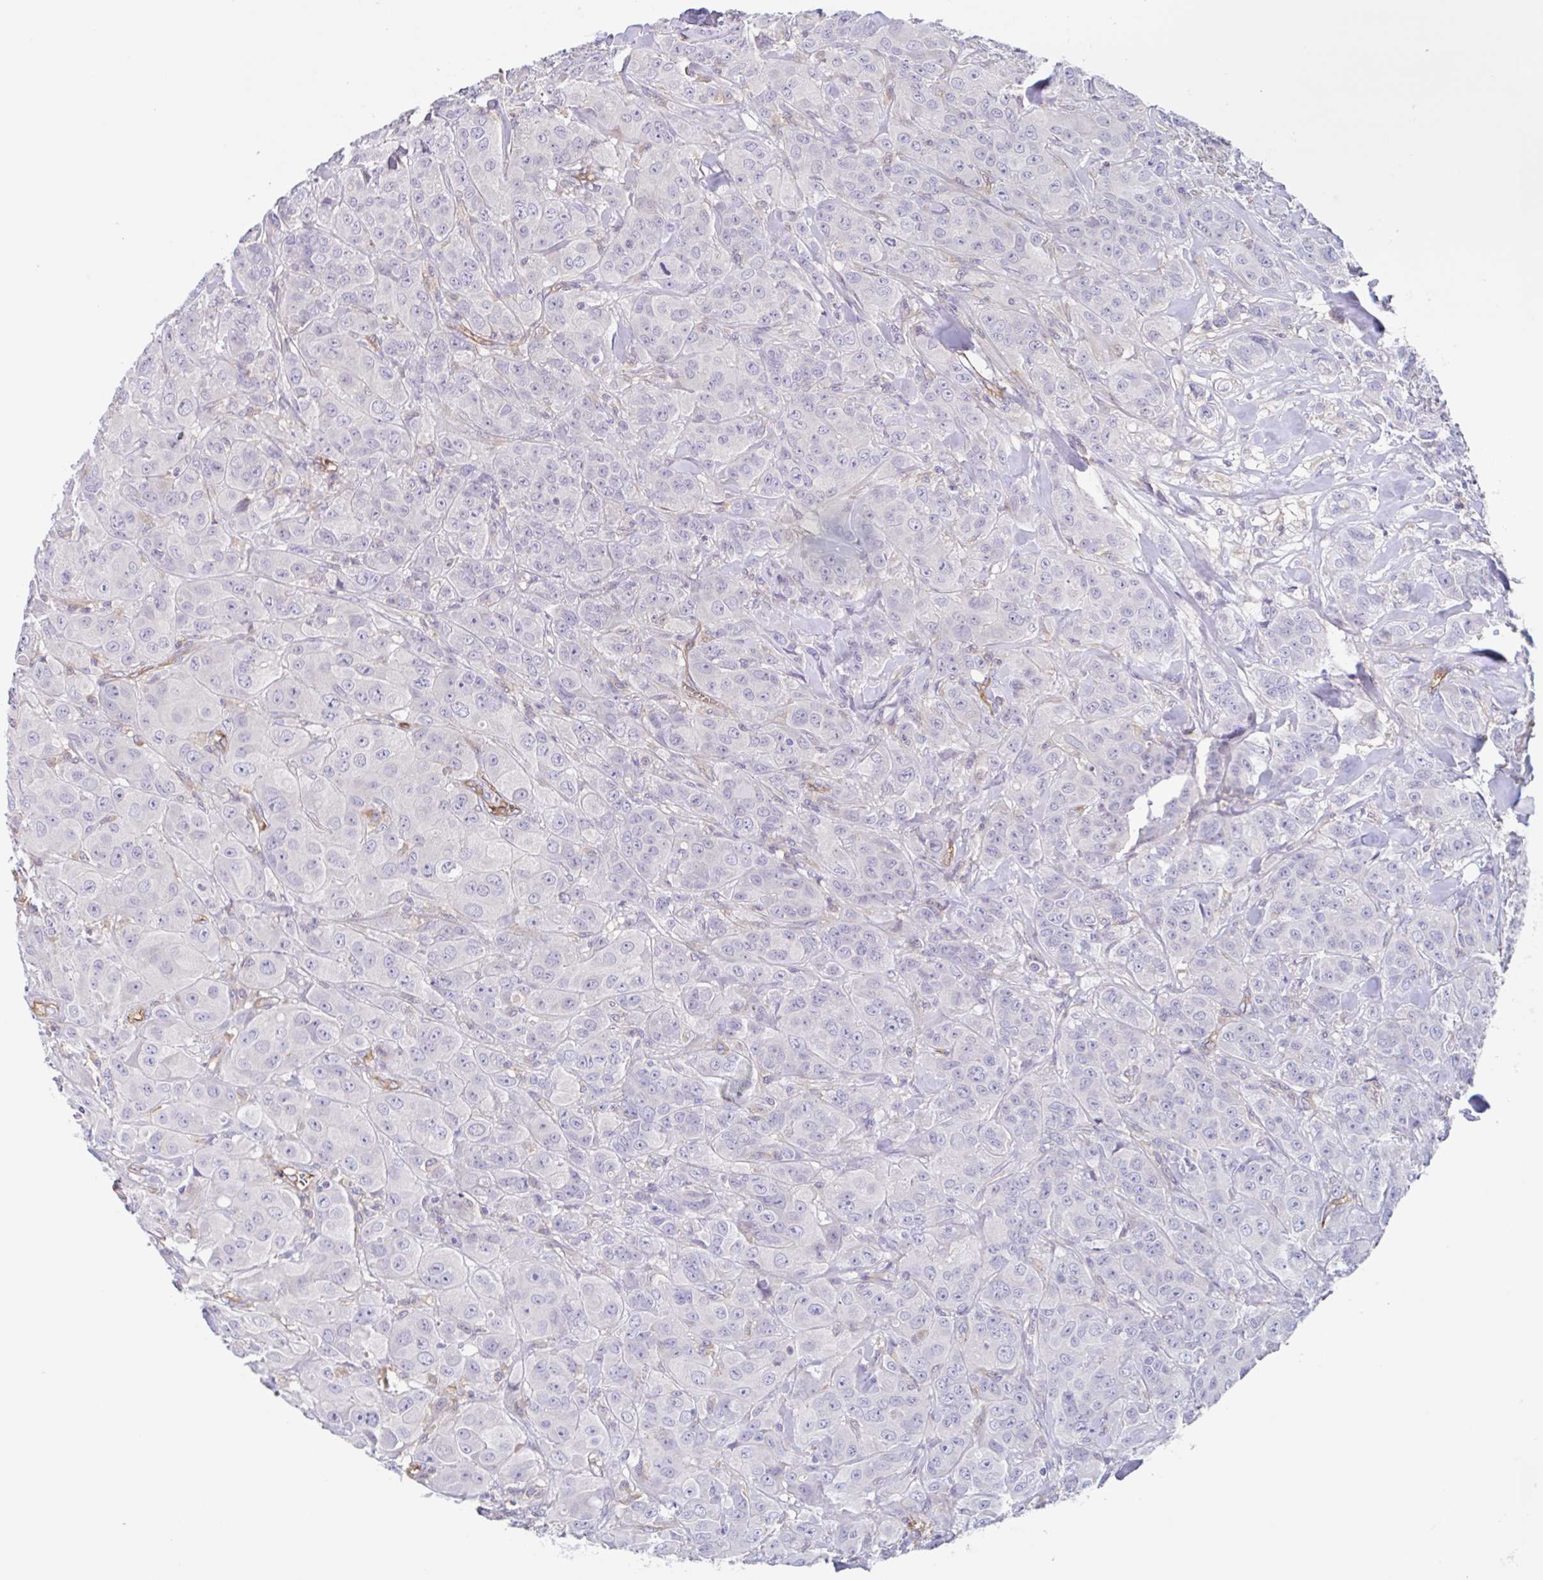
{"staining": {"intensity": "negative", "quantity": "none", "location": "none"}, "tissue": "breast cancer", "cell_type": "Tumor cells", "image_type": "cancer", "snomed": [{"axis": "morphology", "description": "Normal tissue, NOS"}, {"axis": "morphology", "description": "Duct carcinoma"}, {"axis": "topography", "description": "Breast"}], "caption": "Breast invasive ductal carcinoma was stained to show a protein in brown. There is no significant positivity in tumor cells.", "gene": "EHD4", "patient": {"sex": "female", "age": 43}}